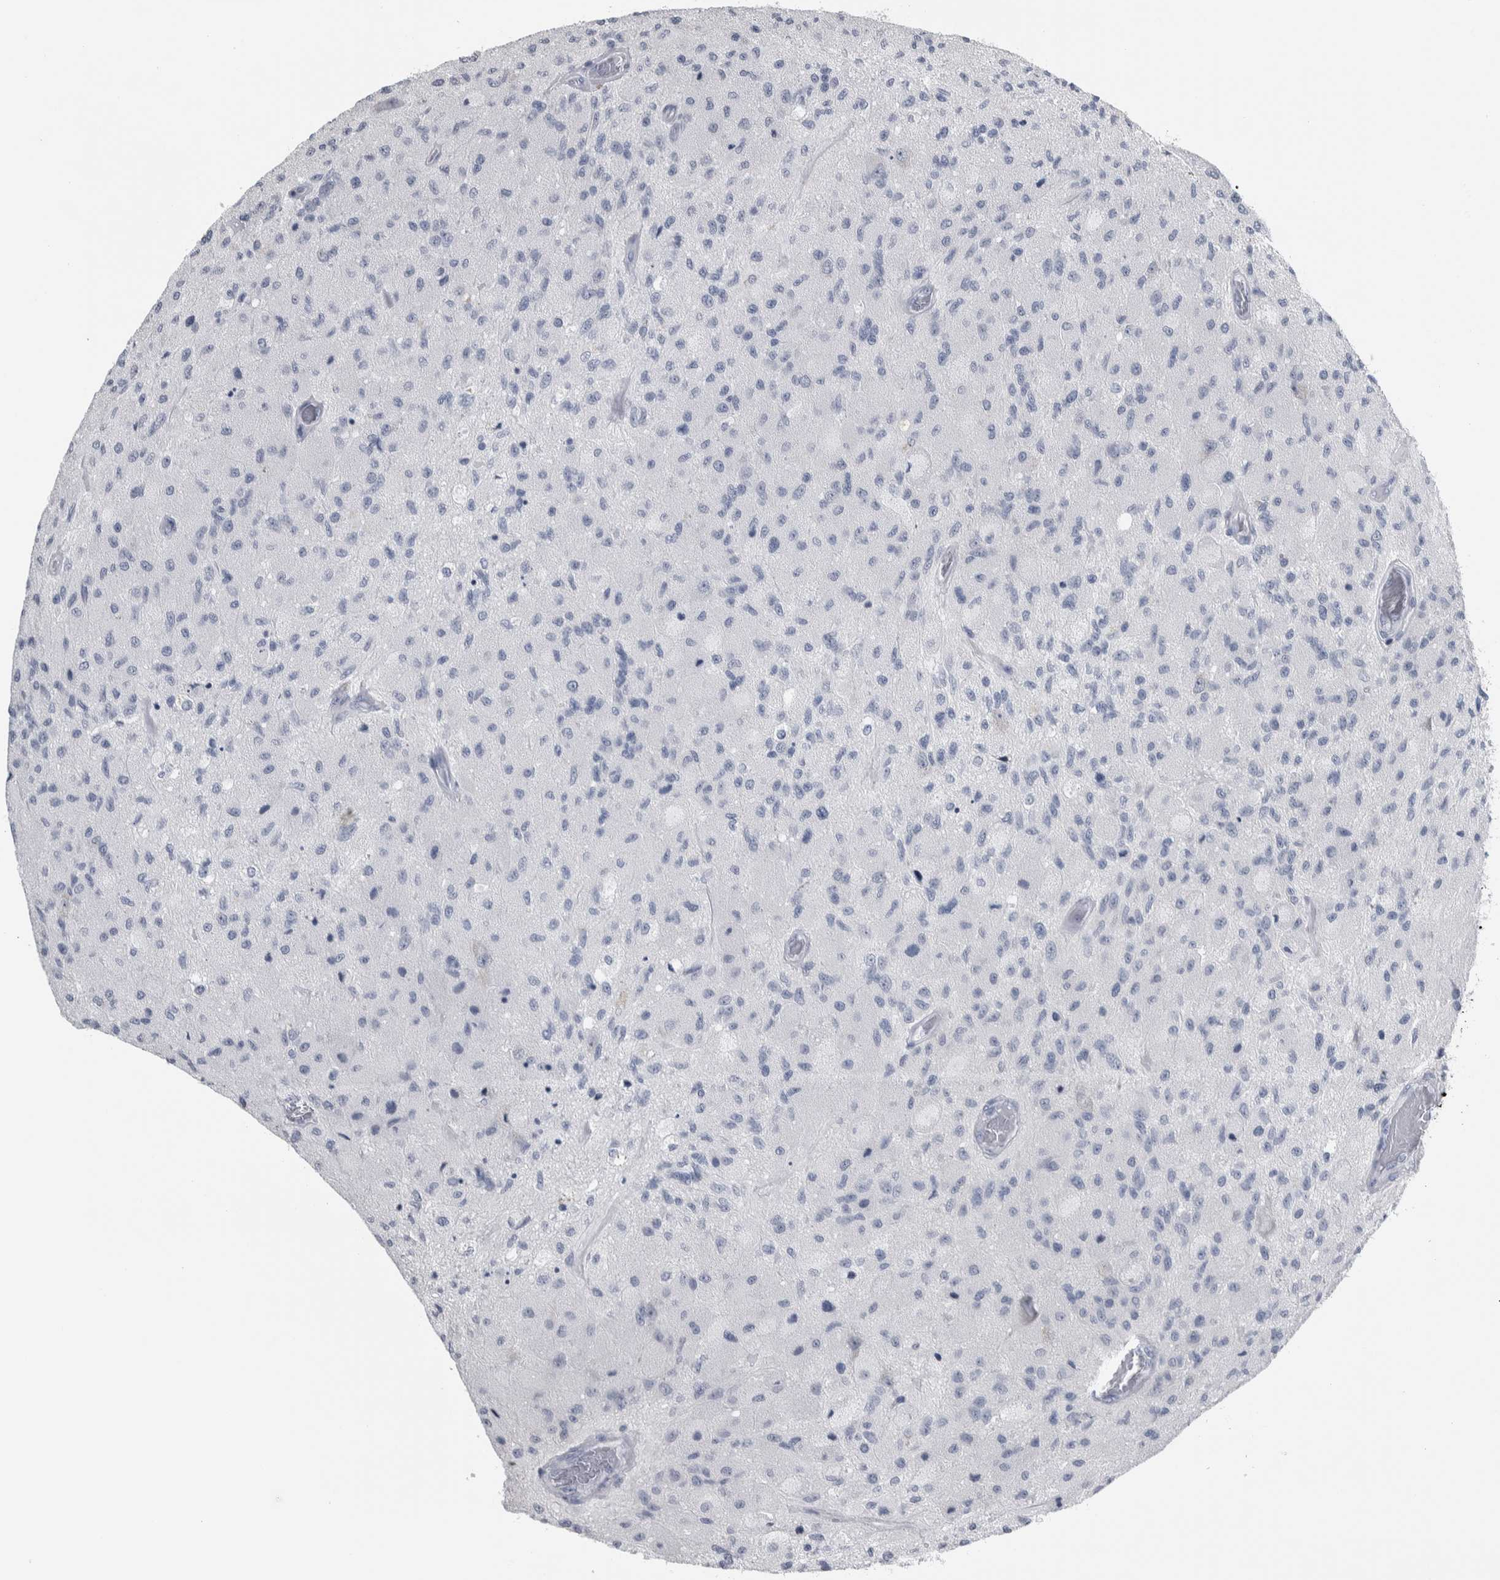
{"staining": {"intensity": "negative", "quantity": "none", "location": "none"}, "tissue": "glioma", "cell_type": "Tumor cells", "image_type": "cancer", "snomed": [{"axis": "morphology", "description": "Normal tissue, NOS"}, {"axis": "morphology", "description": "Glioma, malignant, High grade"}, {"axis": "topography", "description": "Cerebral cortex"}], "caption": "Tumor cells show no significant positivity in glioma.", "gene": "CDH17", "patient": {"sex": "male", "age": 77}}